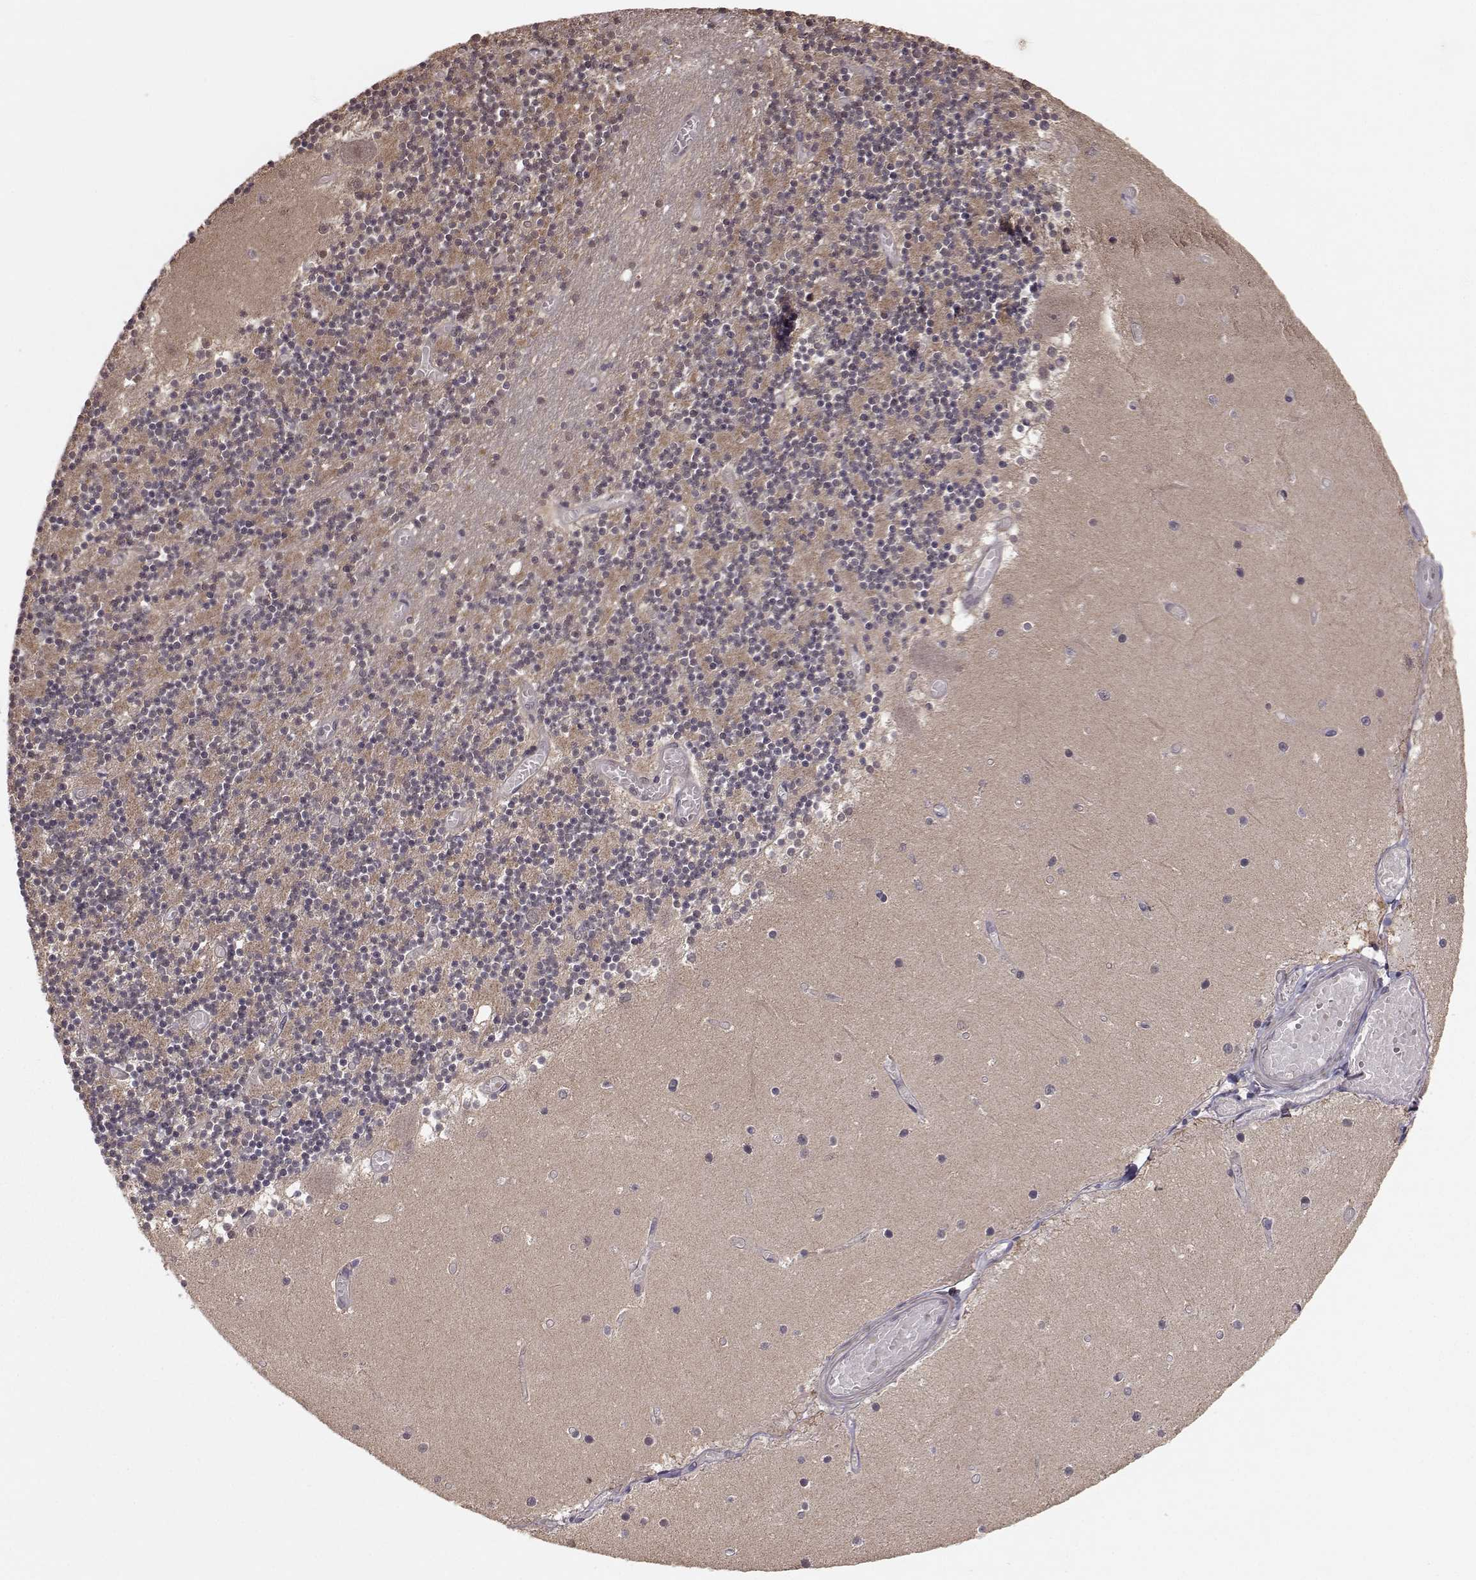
{"staining": {"intensity": "weak", "quantity": "25%-75%", "location": "cytoplasmic/membranous"}, "tissue": "cerebellum", "cell_type": "Cells in granular layer", "image_type": "normal", "snomed": [{"axis": "morphology", "description": "Normal tissue, NOS"}, {"axis": "topography", "description": "Cerebellum"}], "caption": "Cells in granular layer demonstrate low levels of weak cytoplasmic/membranous positivity in about 25%-75% of cells in benign human cerebellum.", "gene": "PLEKHG3", "patient": {"sex": "female", "age": 28}}